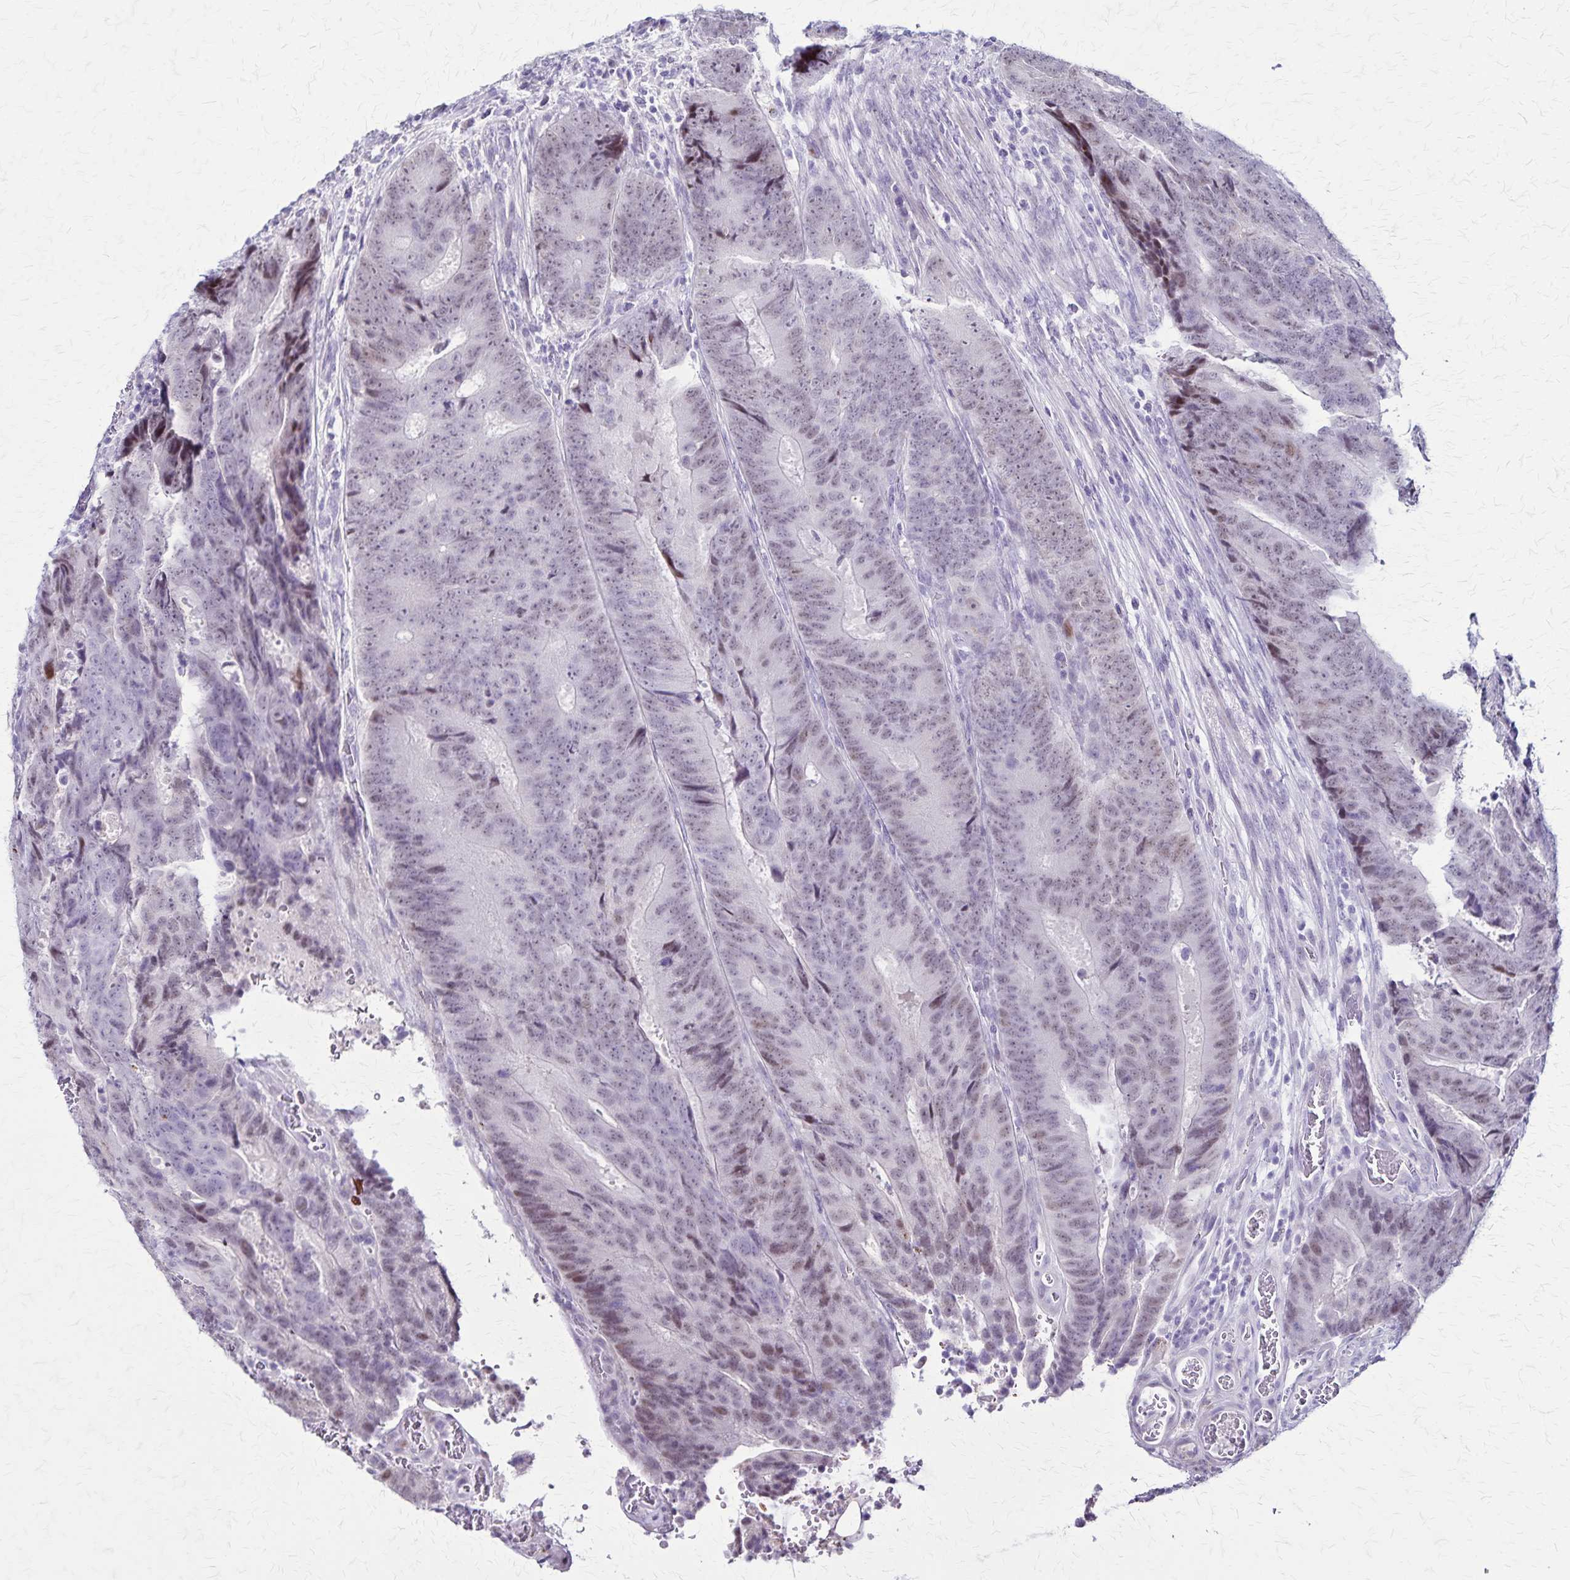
{"staining": {"intensity": "weak", "quantity": "25%-75%", "location": "nuclear"}, "tissue": "colorectal cancer", "cell_type": "Tumor cells", "image_type": "cancer", "snomed": [{"axis": "morphology", "description": "Adenocarcinoma, NOS"}, {"axis": "topography", "description": "Colon"}], "caption": "About 25%-75% of tumor cells in colorectal cancer (adenocarcinoma) display weak nuclear protein staining as visualized by brown immunohistochemical staining.", "gene": "OR51B5", "patient": {"sex": "female", "age": 48}}